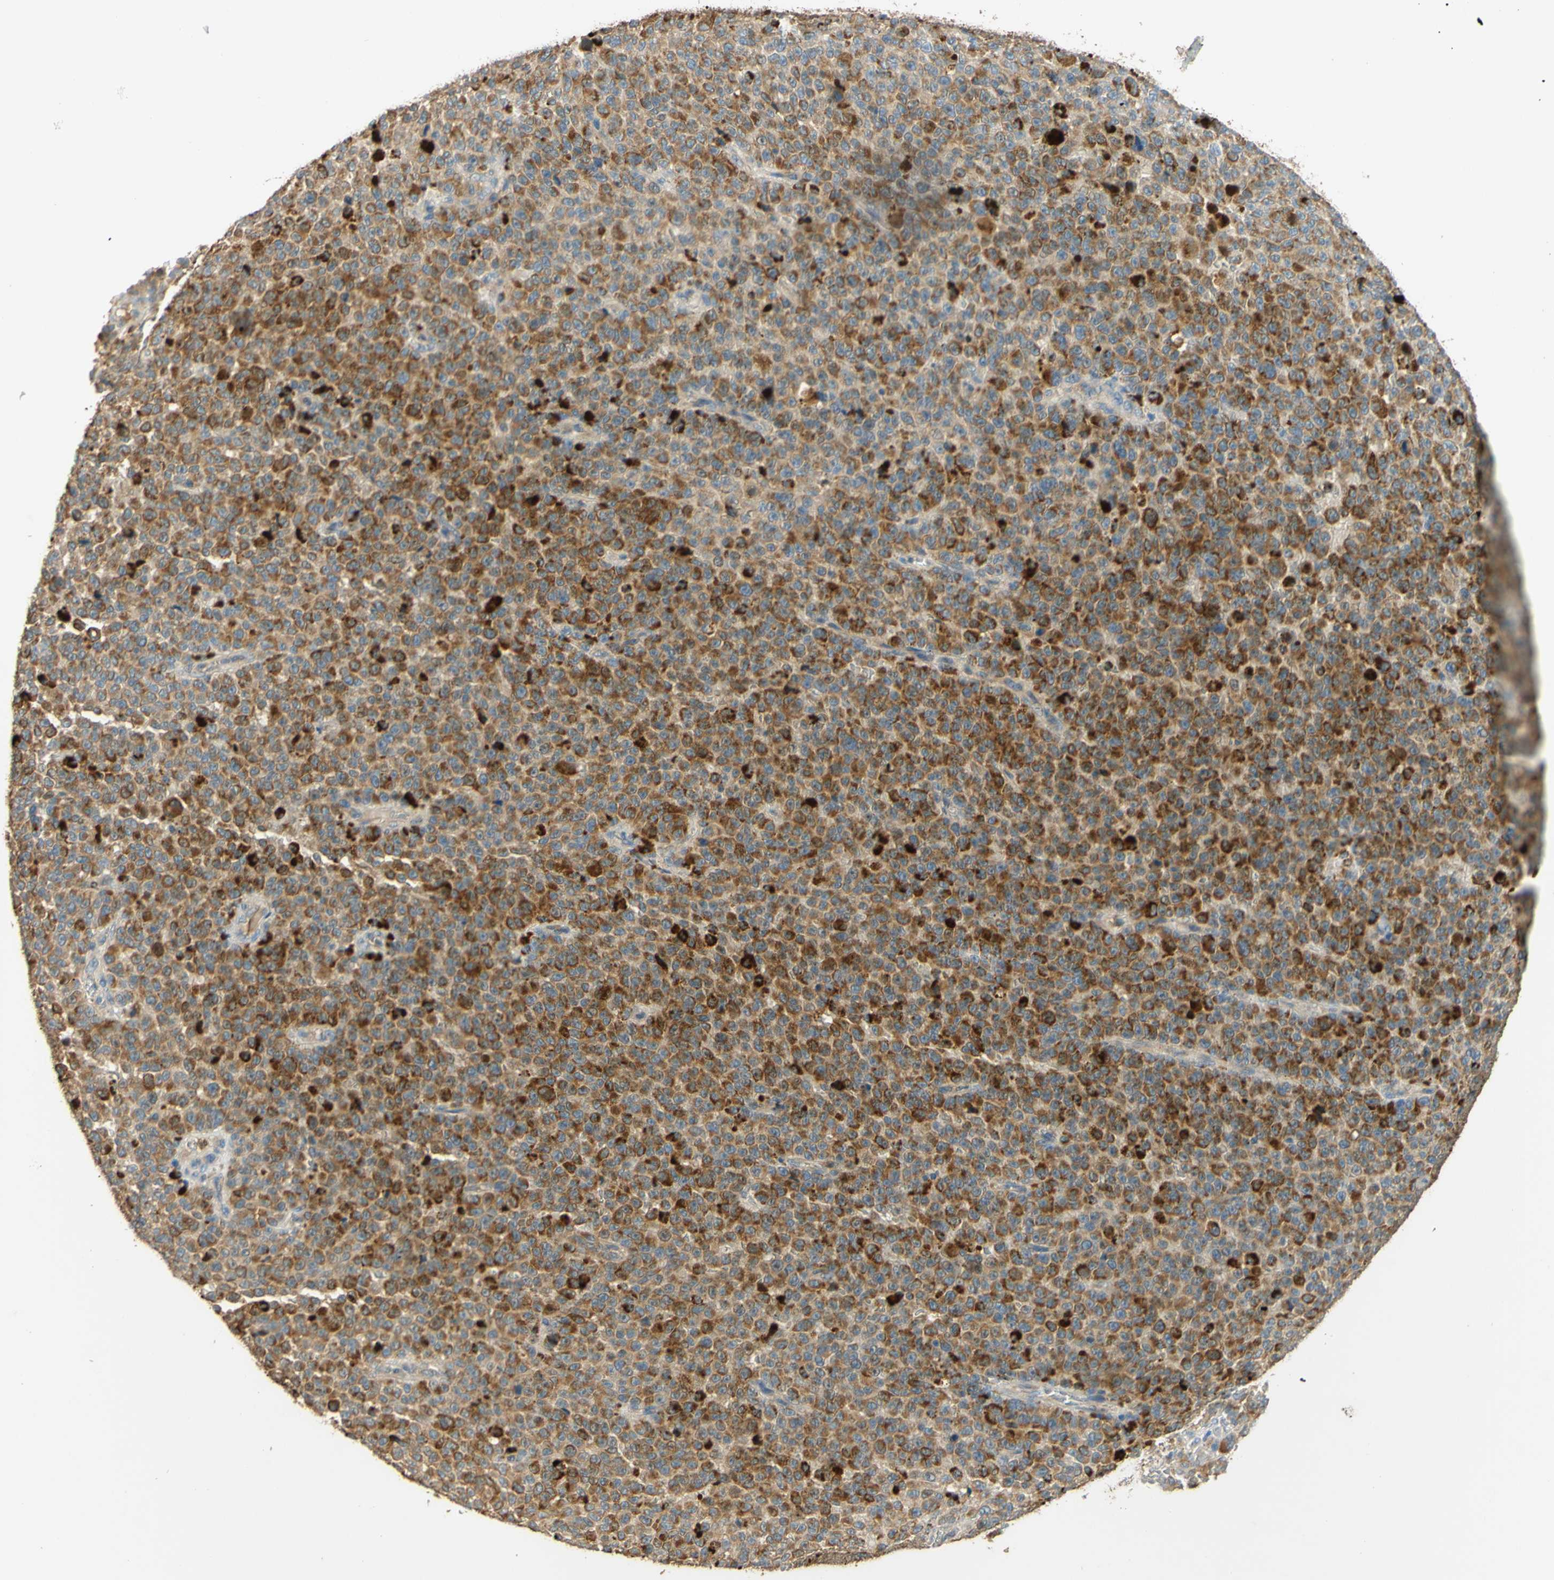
{"staining": {"intensity": "moderate", "quantity": ">75%", "location": "cytoplasmic/membranous"}, "tissue": "melanoma", "cell_type": "Tumor cells", "image_type": "cancer", "snomed": [{"axis": "morphology", "description": "Malignant melanoma, NOS"}, {"axis": "topography", "description": "Skin"}], "caption": "IHC histopathology image of neoplastic tissue: melanoma stained using IHC reveals medium levels of moderate protein expression localized specifically in the cytoplasmic/membranous of tumor cells, appearing as a cytoplasmic/membranous brown color.", "gene": "ENTREP2", "patient": {"sex": "female", "age": 82}}